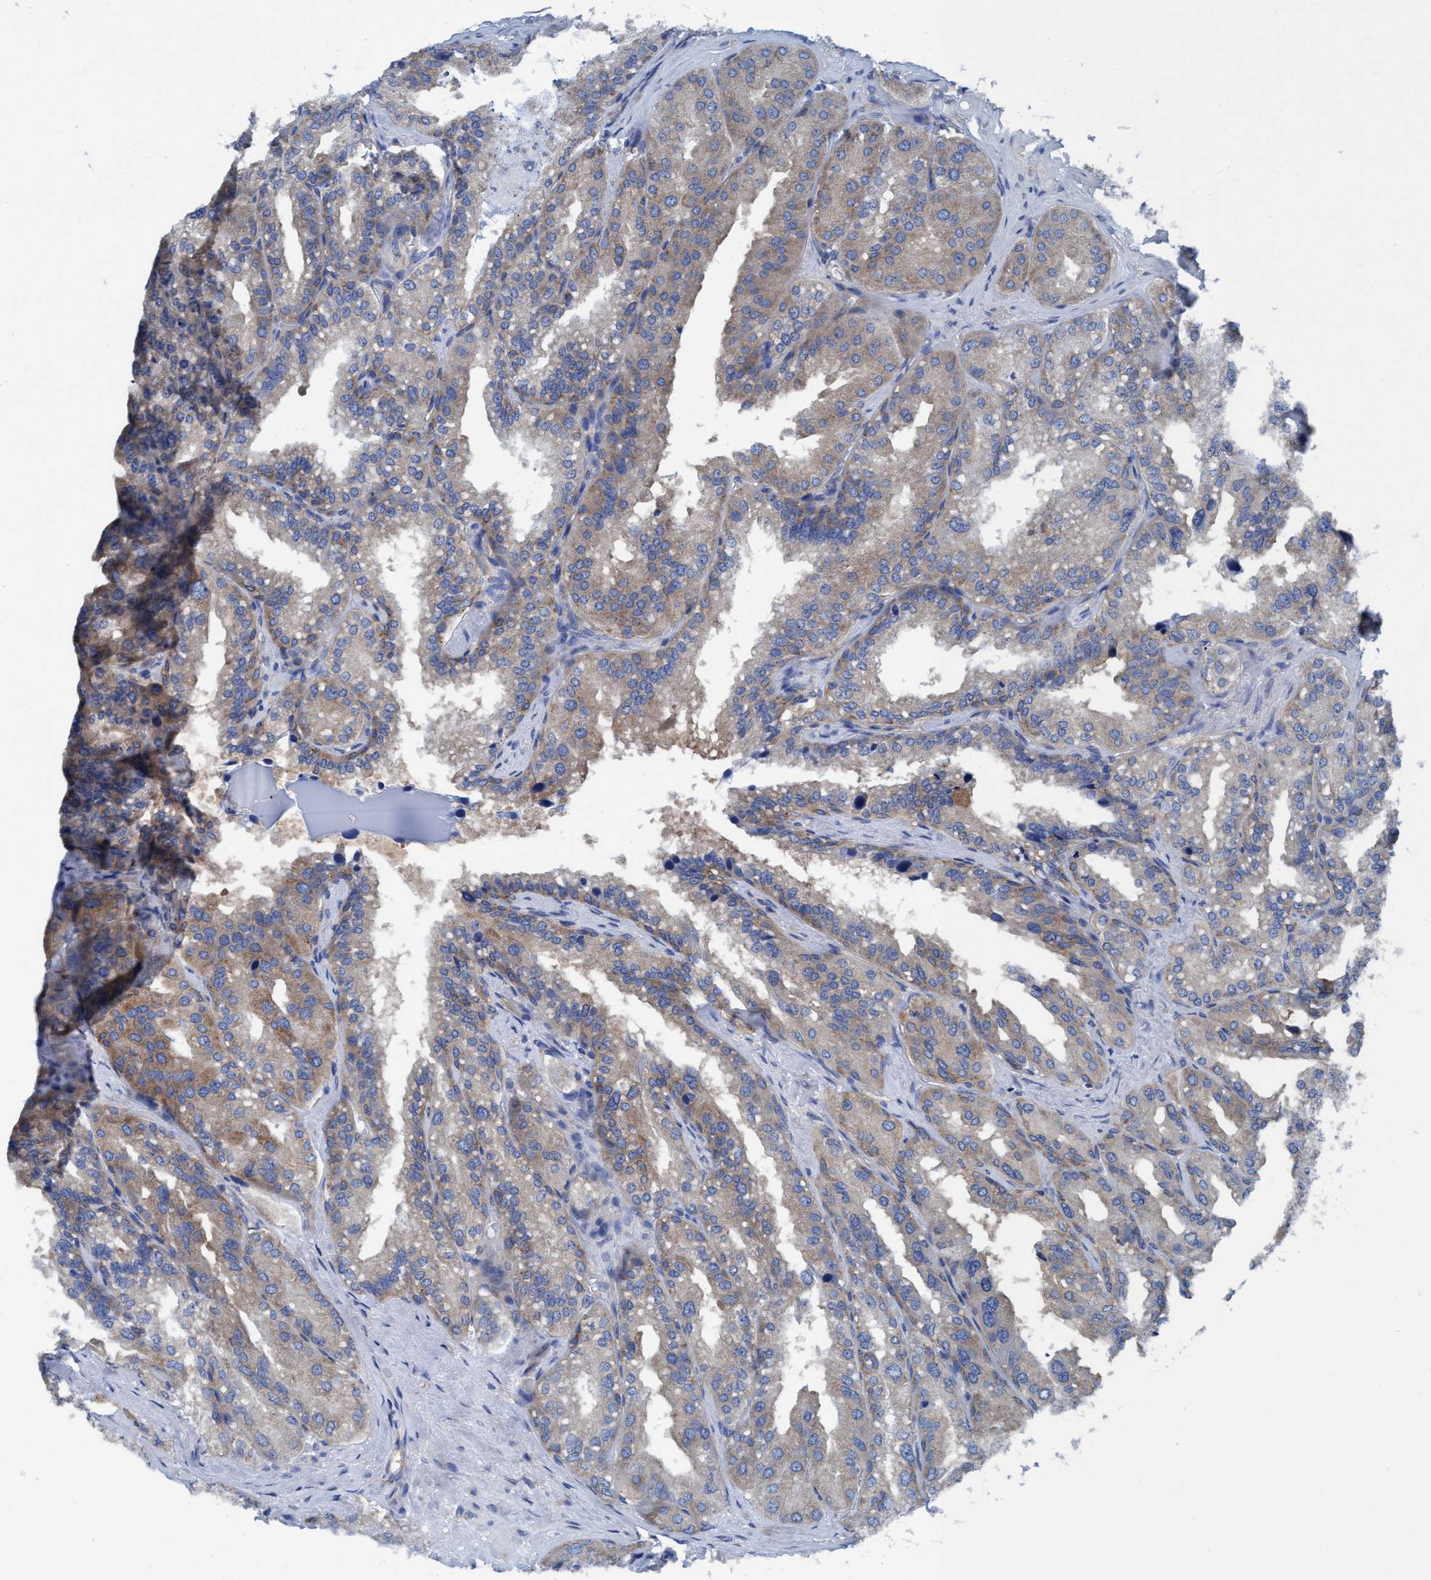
{"staining": {"intensity": "weak", "quantity": "25%-75%", "location": "cytoplasmic/membranous"}, "tissue": "seminal vesicle", "cell_type": "Glandular cells", "image_type": "normal", "snomed": [{"axis": "morphology", "description": "Normal tissue, NOS"}, {"axis": "topography", "description": "Prostate"}, {"axis": "topography", "description": "Seminal veicle"}], "caption": "Protein analysis of benign seminal vesicle shows weak cytoplasmic/membranous staining in approximately 25%-75% of glandular cells.", "gene": "NMT1", "patient": {"sex": "male", "age": 51}}